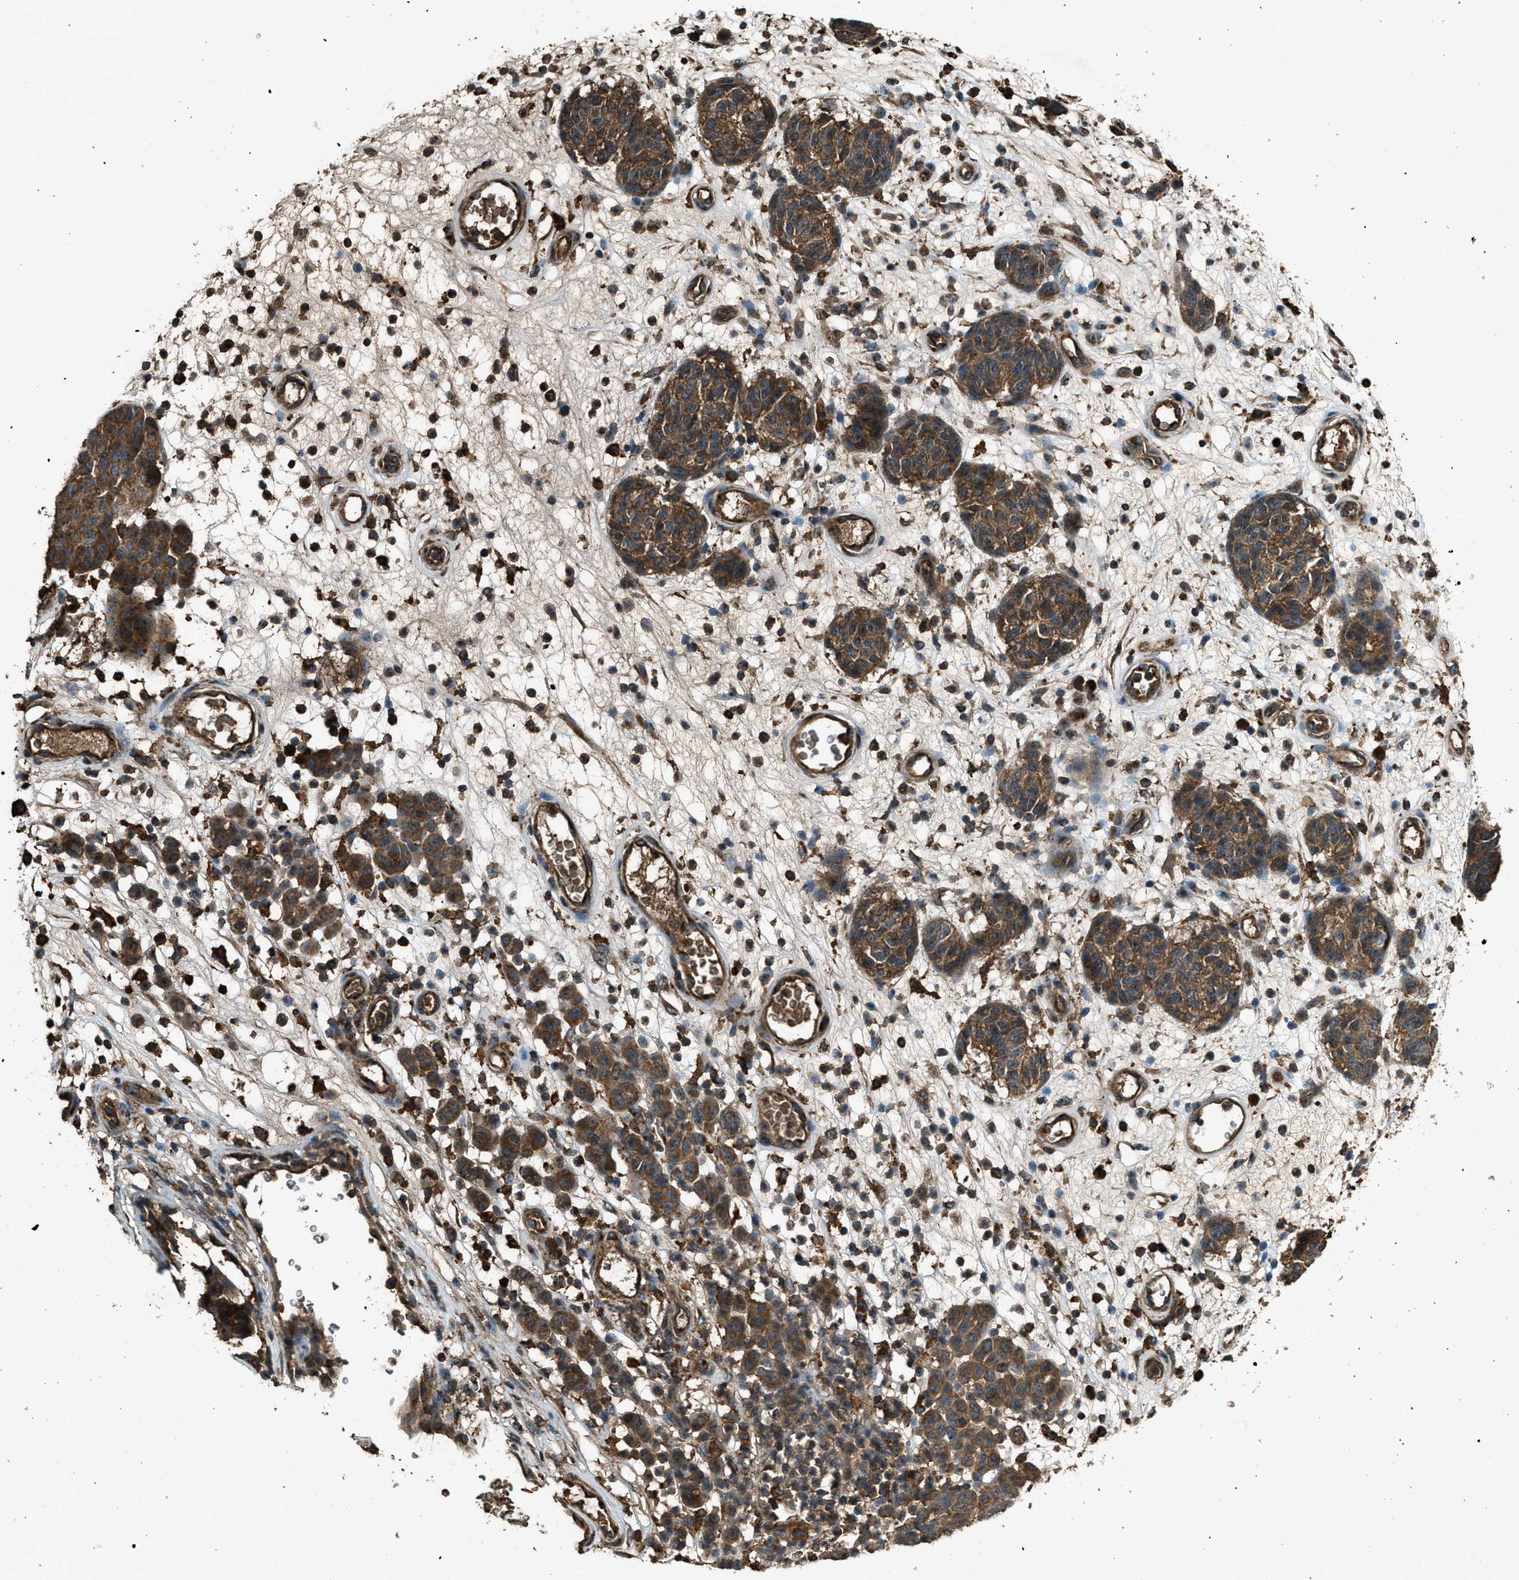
{"staining": {"intensity": "strong", "quantity": ">75%", "location": "cytoplasmic/membranous"}, "tissue": "melanoma", "cell_type": "Tumor cells", "image_type": "cancer", "snomed": [{"axis": "morphology", "description": "Malignant melanoma, NOS"}, {"axis": "topography", "description": "Skin"}], "caption": "Strong cytoplasmic/membranous protein positivity is identified in approximately >75% of tumor cells in malignant melanoma. (DAB (3,3'-diaminobenzidine) = brown stain, brightfield microscopy at high magnification).", "gene": "MAP3K8", "patient": {"sex": "male", "age": 59}}